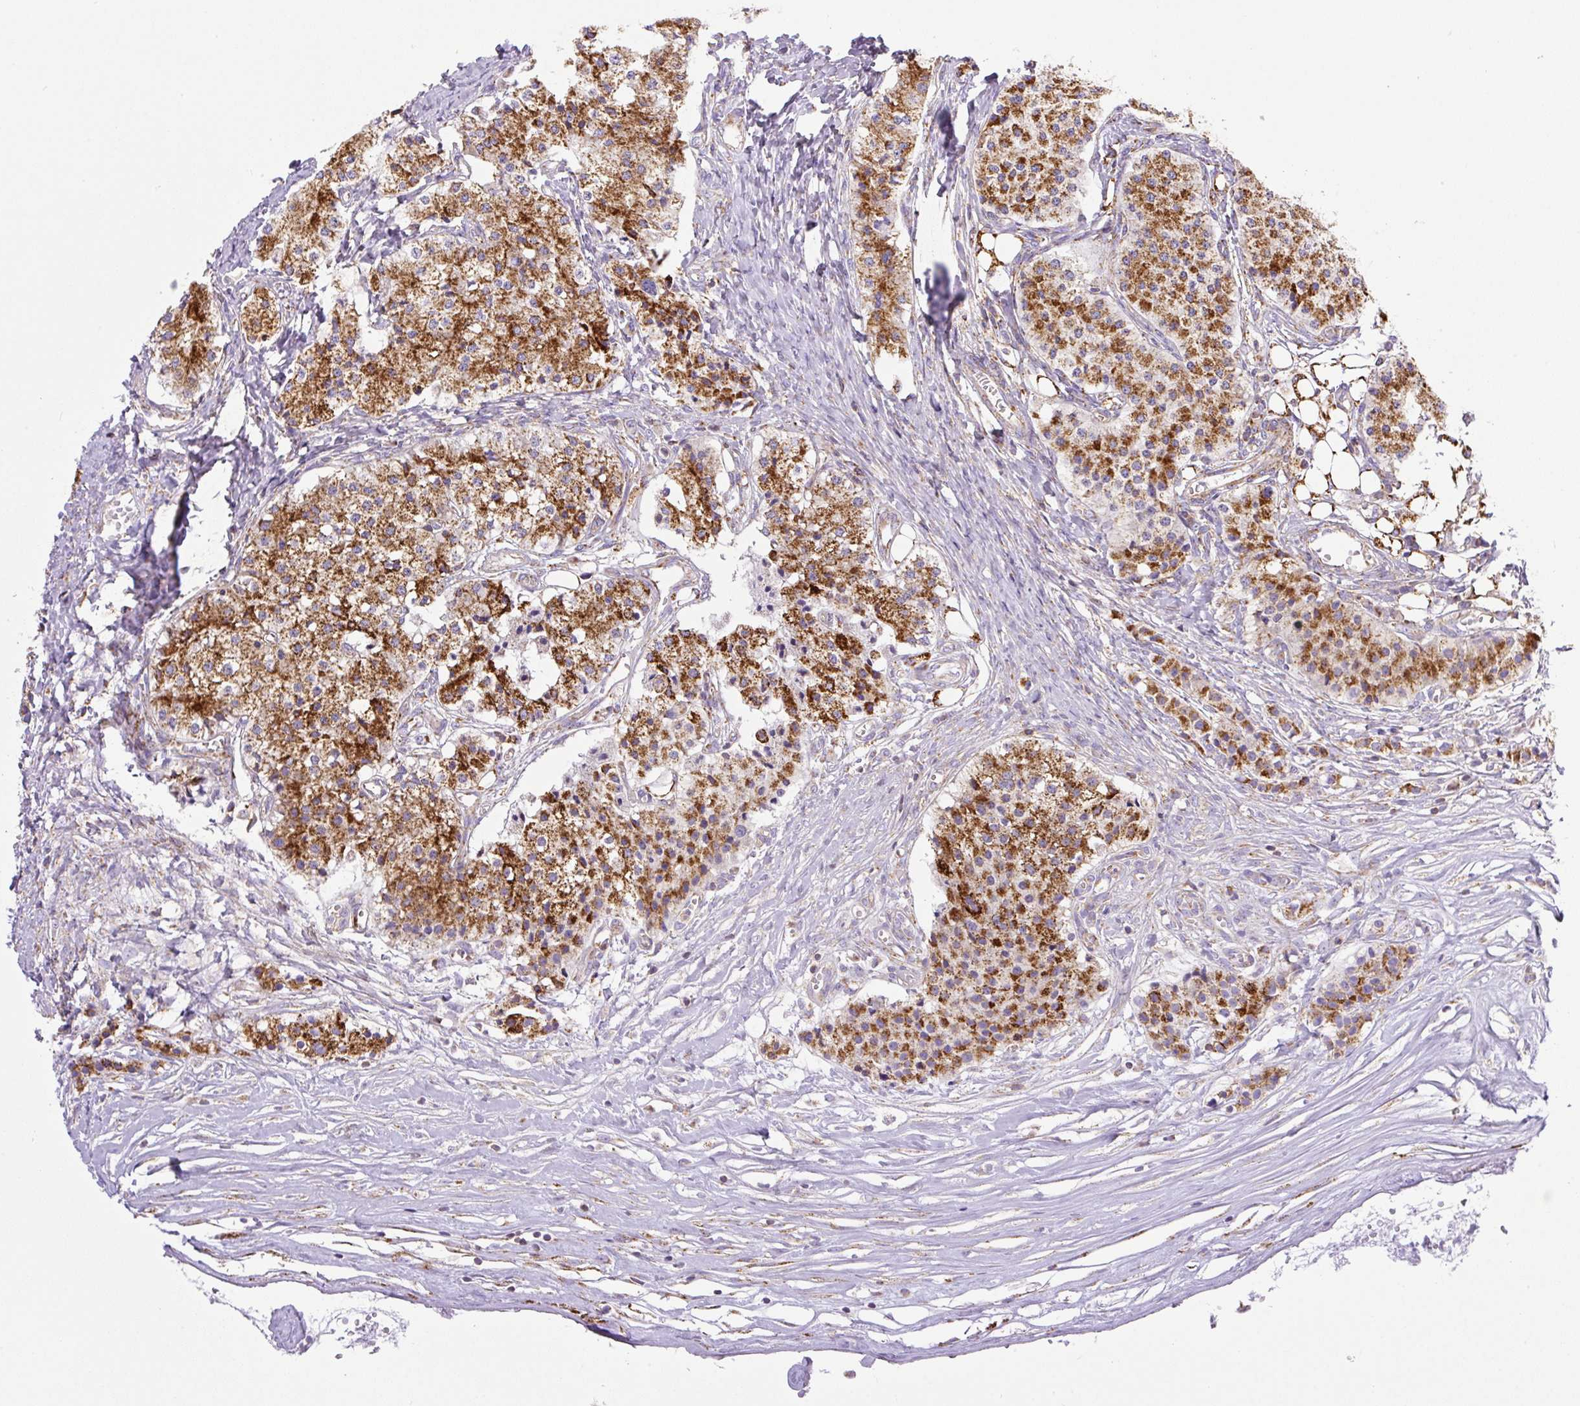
{"staining": {"intensity": "strong", "quantity": ">75%", "location": "cytoplasmic/membranous"}, "tissue": "carcinoid", "cell_type": "Tumor cells", "image_type": "cancer", "snomed": [{"axis": "morphology", "description": "Carcinoid, malignant, NOS"}, {"axis": "topography", "description": "Colon"}], "caption": "A high-resolution micrograph shows immunohistochemistry staining of carcinoid, which displays strong cytoplasmic/membranous expression in approximately >75% of tumor cells. The staining was performed using DAB (3,3'-diaminobenzidine) to visualize the protein expression in brown, while the nuclei were stained in blue with hematoxylin (Magnification: 20x).", "gene": "NF1", "patient": {"sex": "female", "age": 52}}